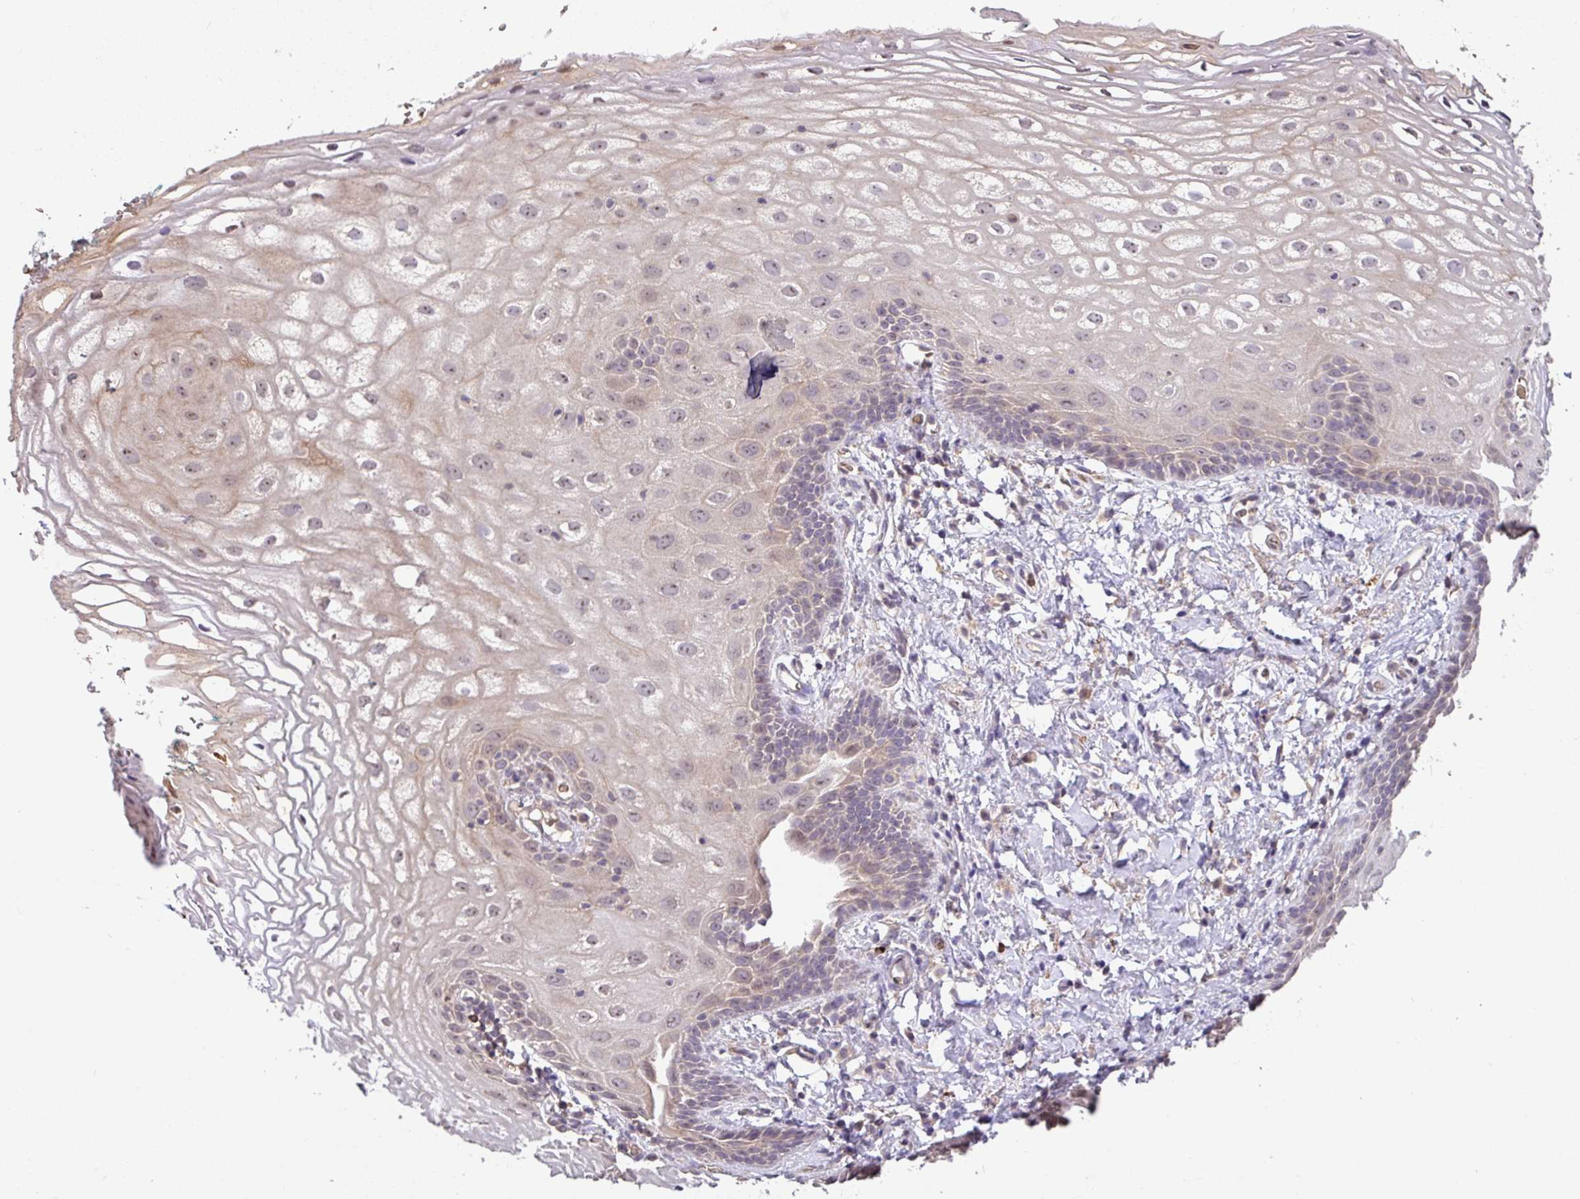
{"staining": {"intensity": "weak", "quantity": "<25%", "location": "cytoplasmic/membranous,nuclear"}, "tissue": "vagina", "cell_type": "Squamous epithelial cells", "image_type": "normal", "snomed": [{"axis": "morphology", "description": "Normal tissue, NOS"}, {"axis": "morphology", "description": "Adenocarcinoma, NOS"}, {"axis": "topography", "description": "Rectum"}, {"axis": "topography", "description": "Vagina"}, {"axis": "topography", "description": "Peripheral nerve tissue"}], "caption": "High power microscopy histopathology image of an immunohistochemistry image of benign vagina, revealing no significant staining in squamous epithelial cells.", "gene": "C1QTNF9B", "patient": {"sex": "female", "age": 71}}